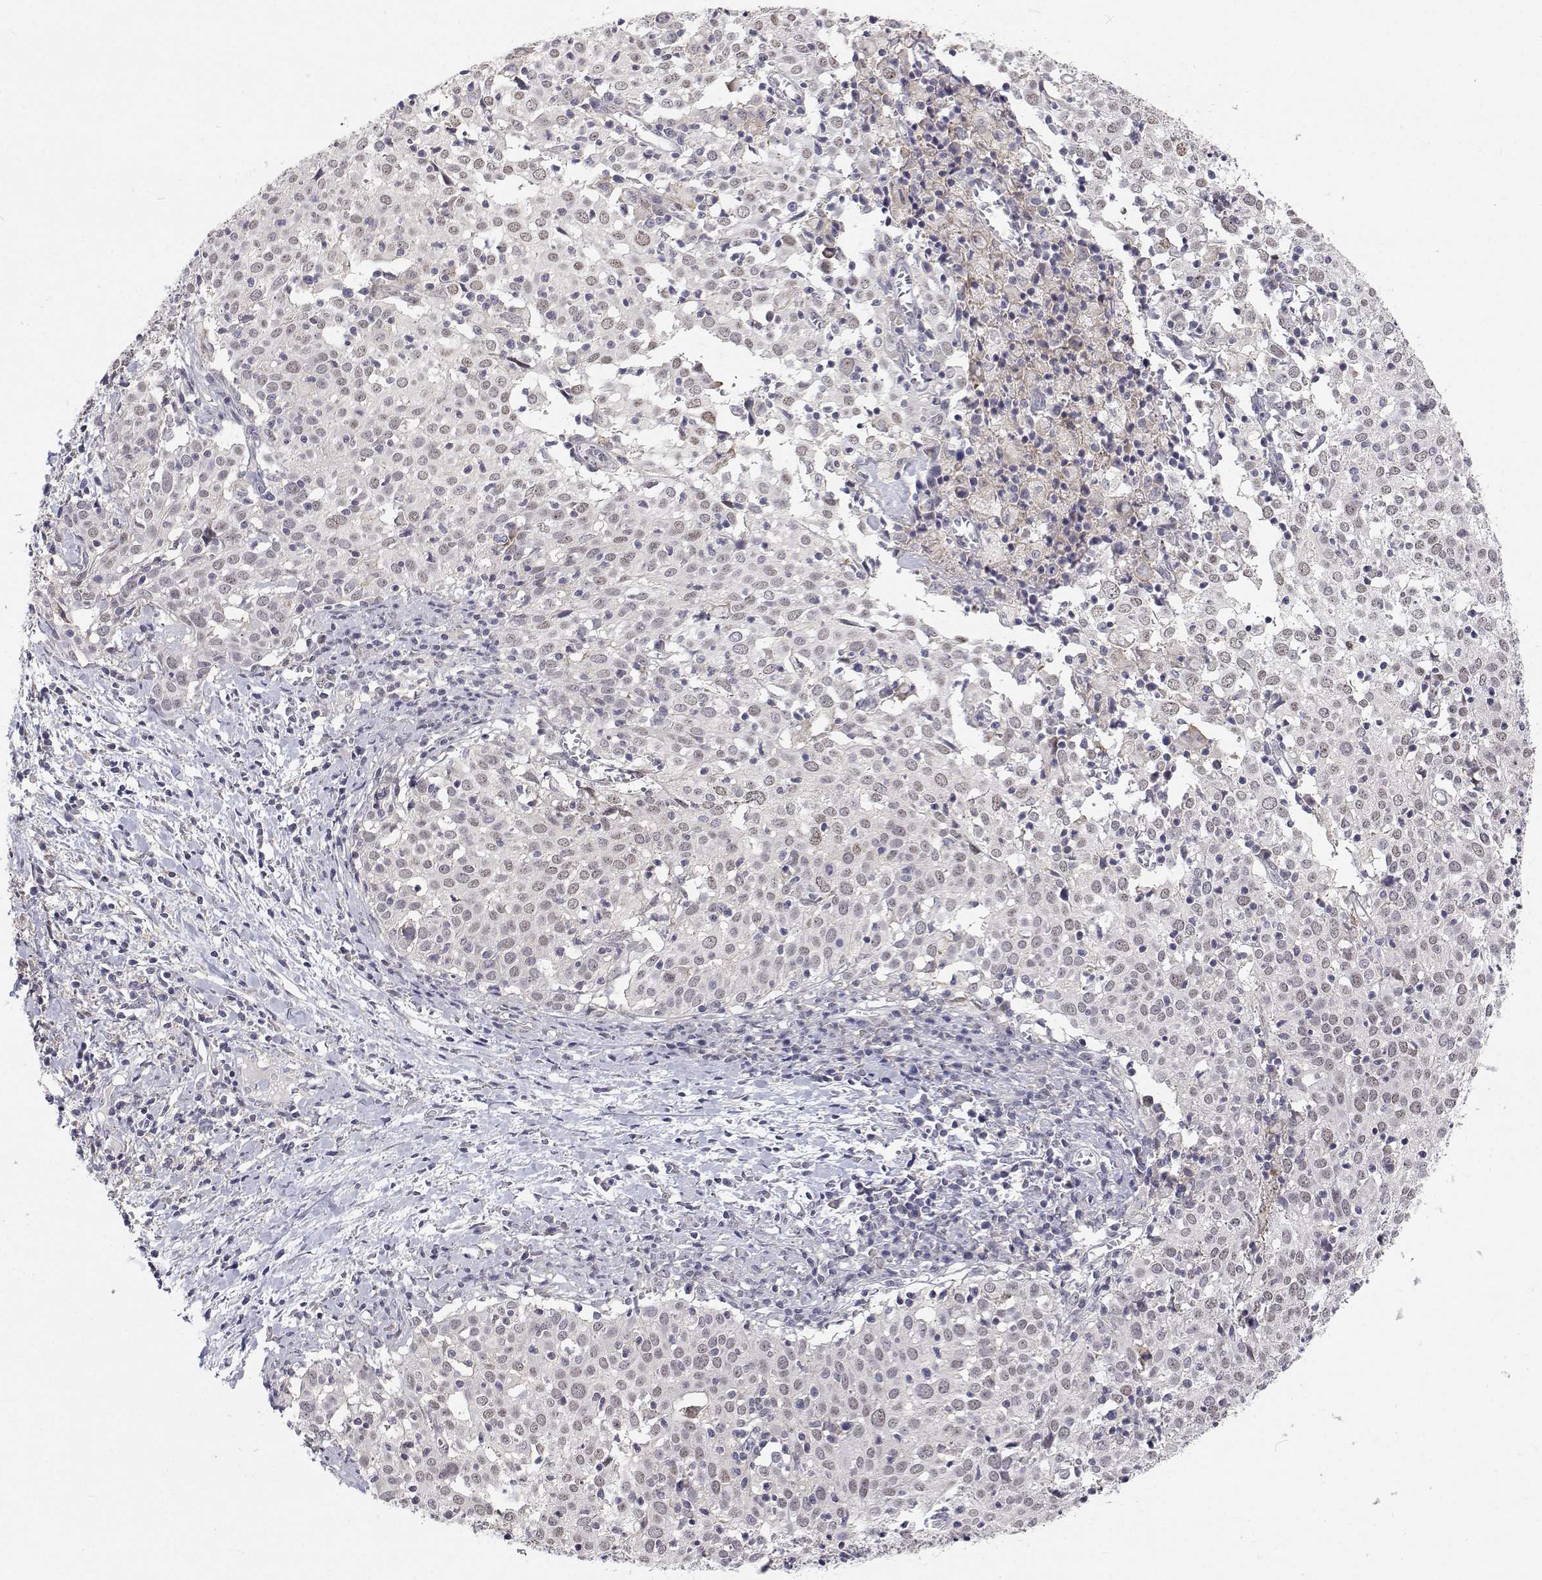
{"staining": {"intensity": "weak", "quantity": "<25%", "location": "nuclear"}, "tissue": "cervical cancer", "cell_type": "Tumor cells", "image_type": "cancer", "snomed": [{"axis": "morphology", "description": "Squamous cell carcinoma, NOS"}, {"axis": "topography", "description": "Cervix"}], "caption": "High magnification brightfield microscopy of cervical cancer stained with DAB (brown) and counterstained with hematoxylin (blue): tumor cells show no significant staining. (Immunohistochemistry, brightfield microscopy, high magnification).", "gene": "MYPN", "patient": {"sex": "female", "age": 39}}